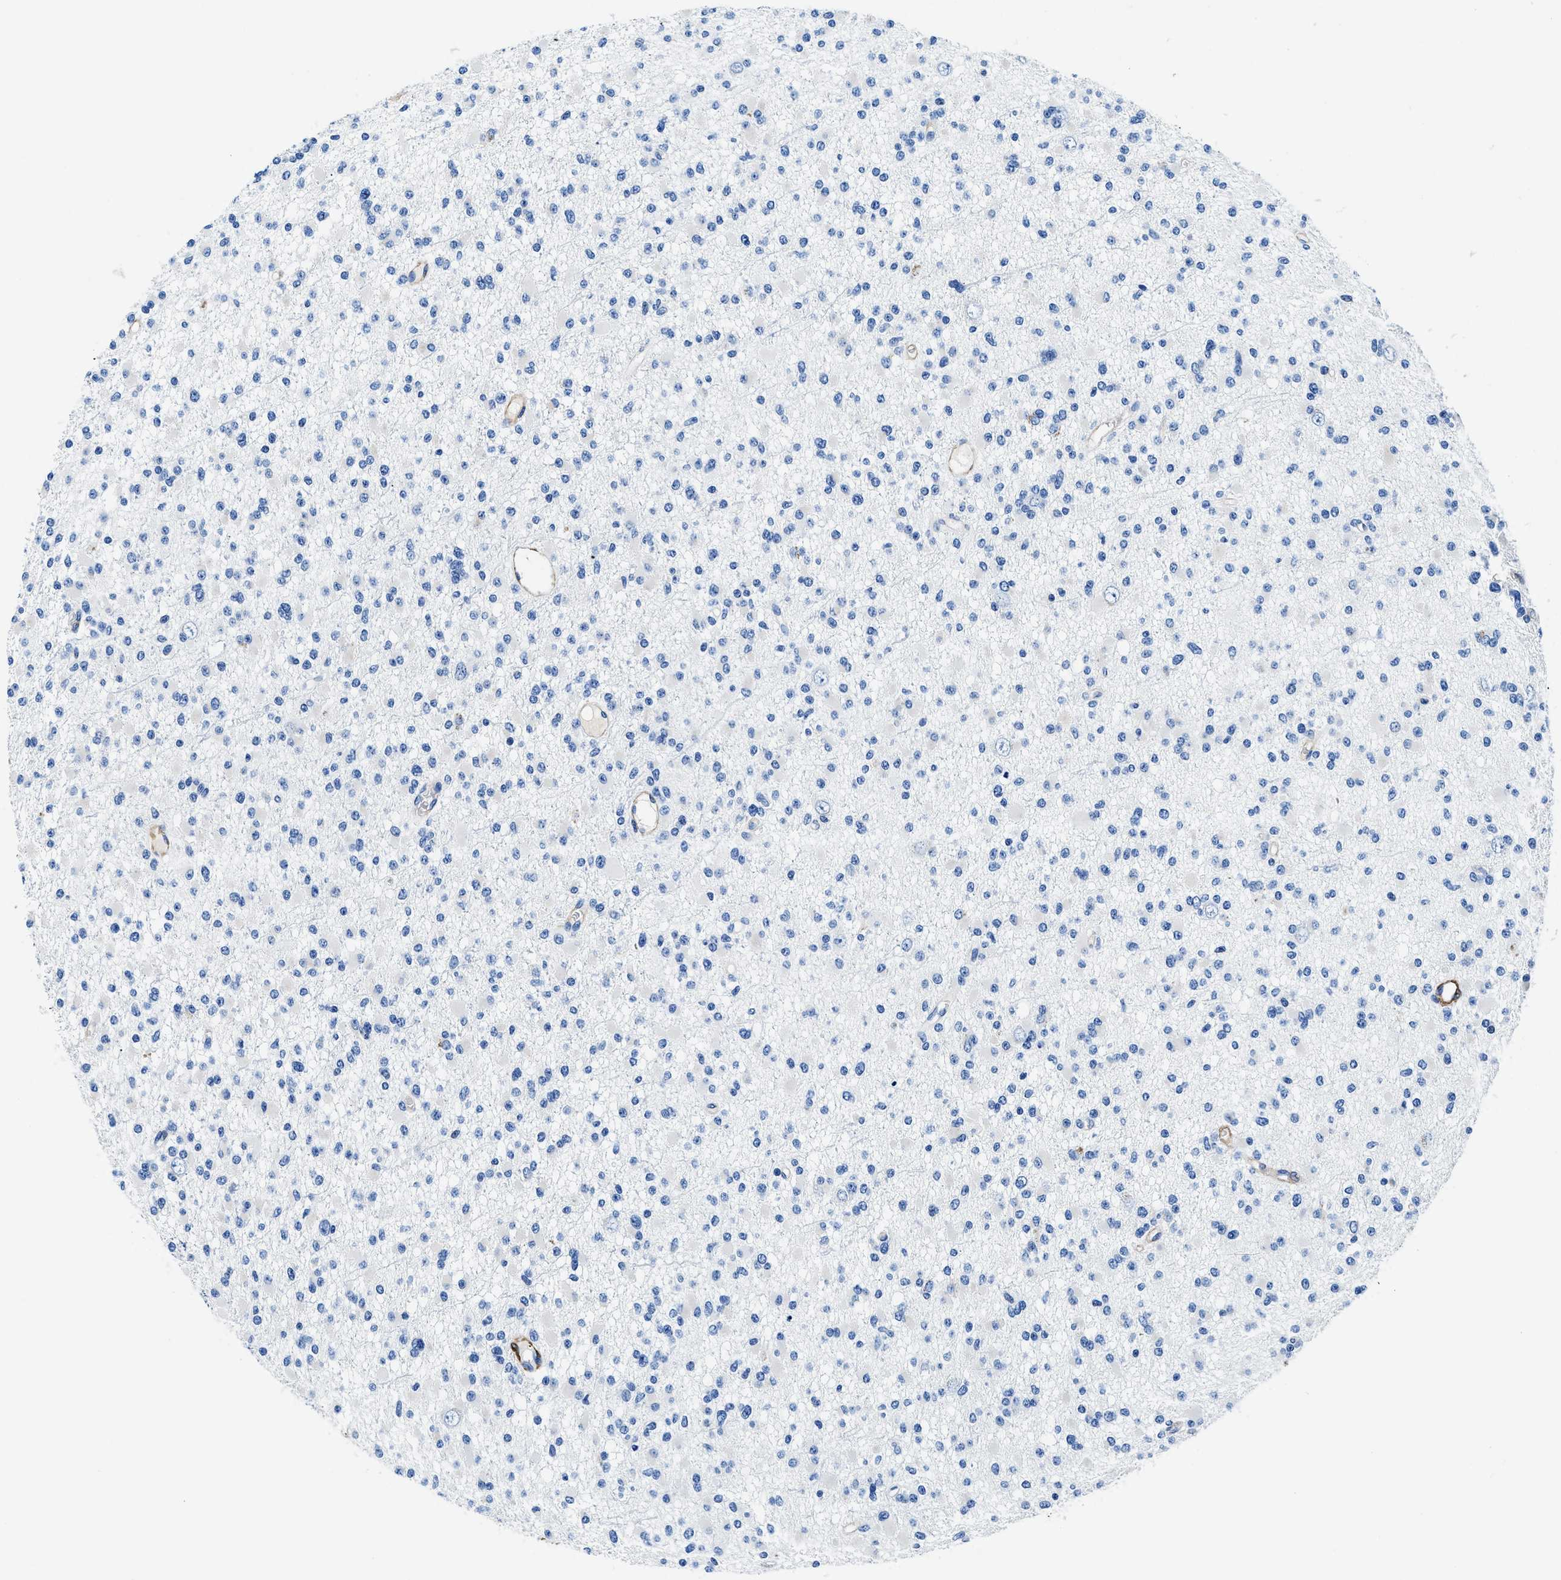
{"staining": {"intensity": "negative", "quantity": "none", "location": "none"}, "tissue": "glioma", "cell_type": "Tumor cells", "image_type": "cancer", "snomed": [{"axis": "morphology", "description": "Glioma, malignant, Low grade"}, {"axis": "topography", "description": "Brain"}], "caption": "The photomicrograph displays no staining of tumor cells in glioma.", "gene": "TEX261", "patient": {"sex": "female", "age": 22}}